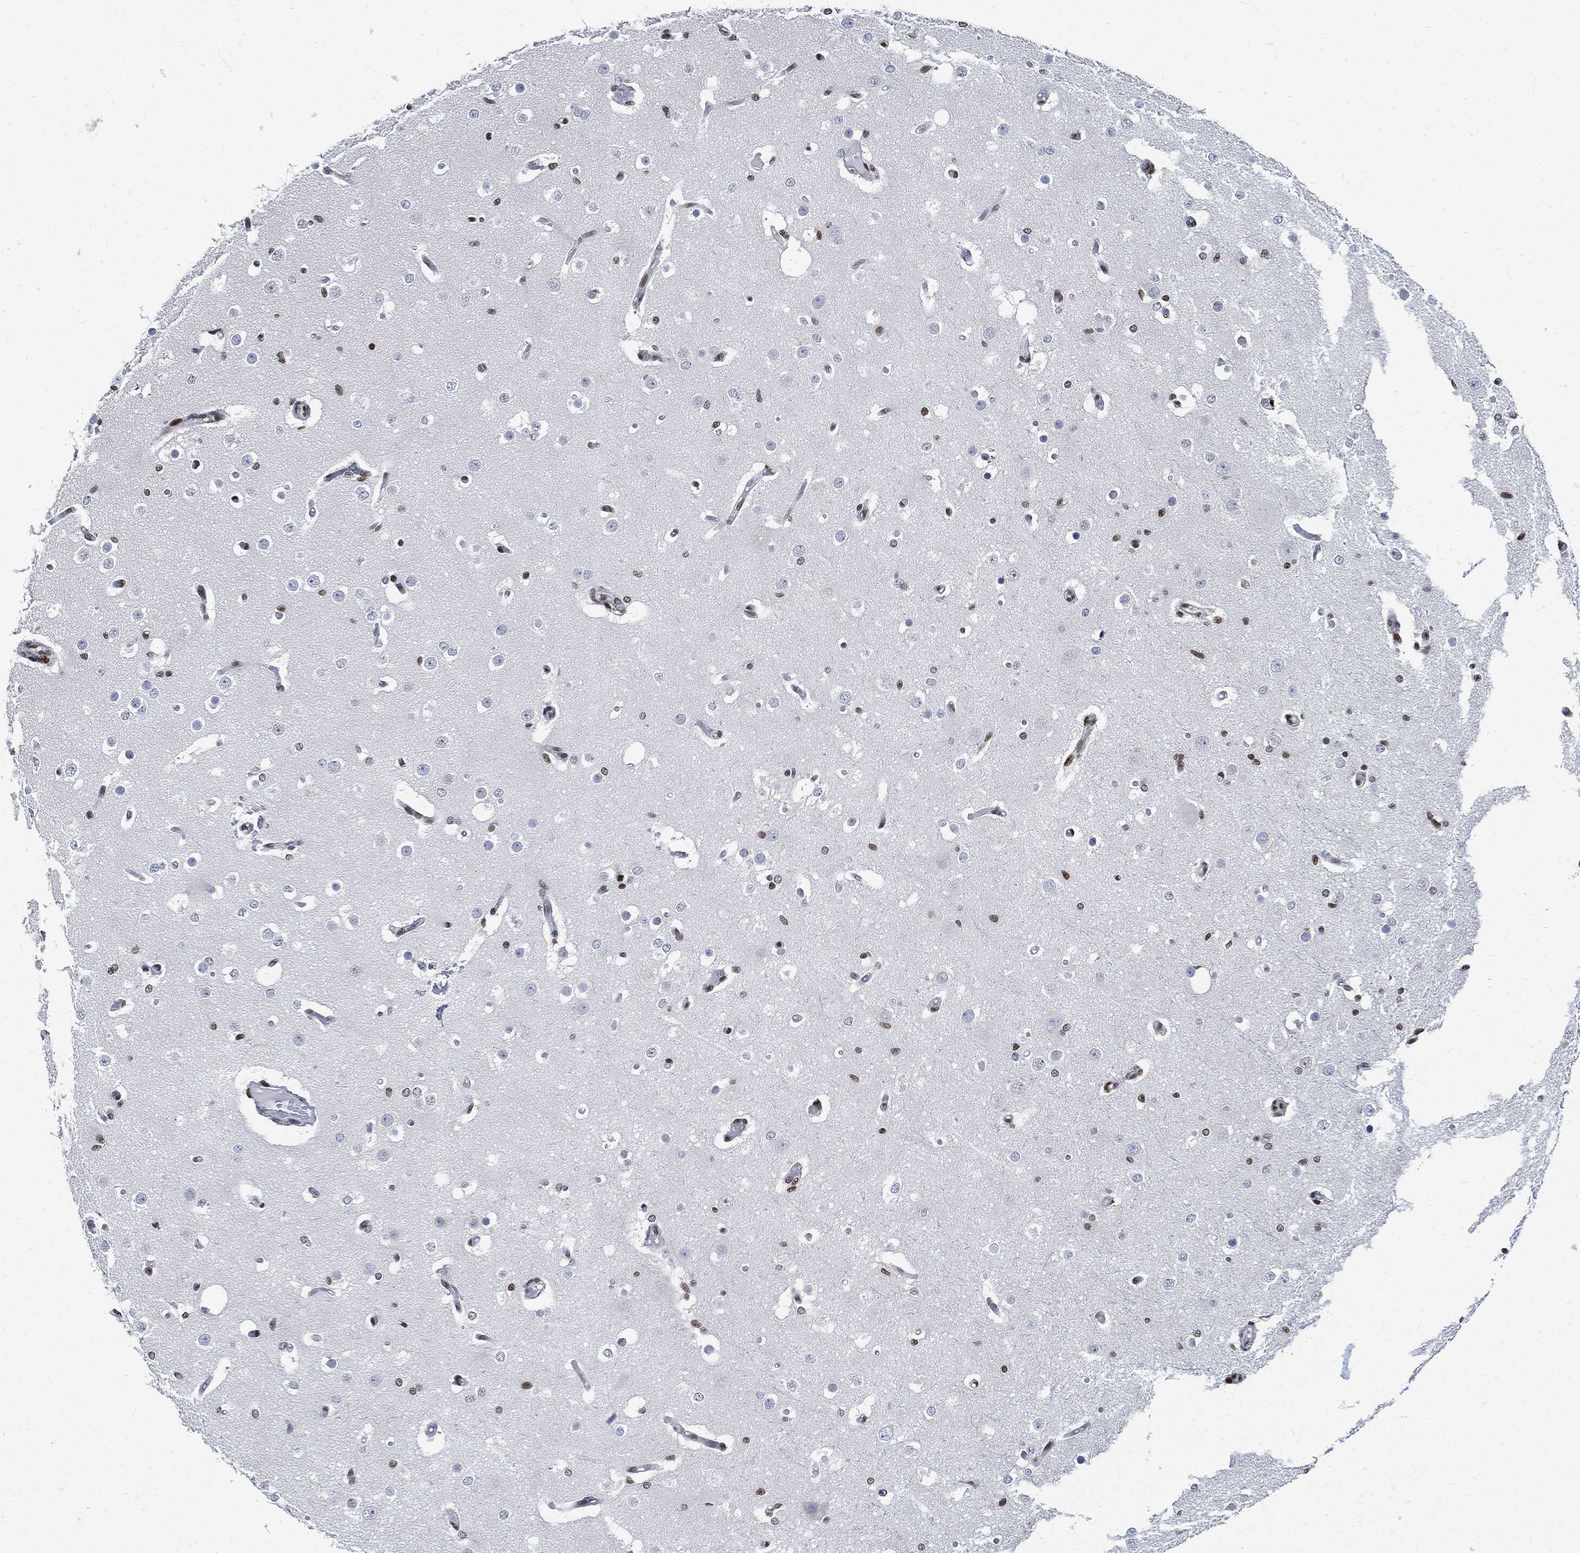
{"staining": {"intensity": "strong", "quantity": "<25%", "location": "nuclear"}, "tissue": "cerebral cortex", "cell_type": "Endothelial cells", "image_type": "normal", "snomed": [{"axis": "morphology", "description": "Normal tissue, NOS"}, {"axis": "morphology", "description": "Inflammation, NOS"}, {"axis": "topography", "description": "Cerebral cortex"}], "caption": "Strong nuclear protein expression is present in about <25% of endothelial cells in cerebral cortex. The staining is performed using DAB brown chromogen to label protein expression. The nuclei are counter-stained blue using hematoxylin.", "gene": "PCNA", "patient": {"sex": "male", "age": 6}}